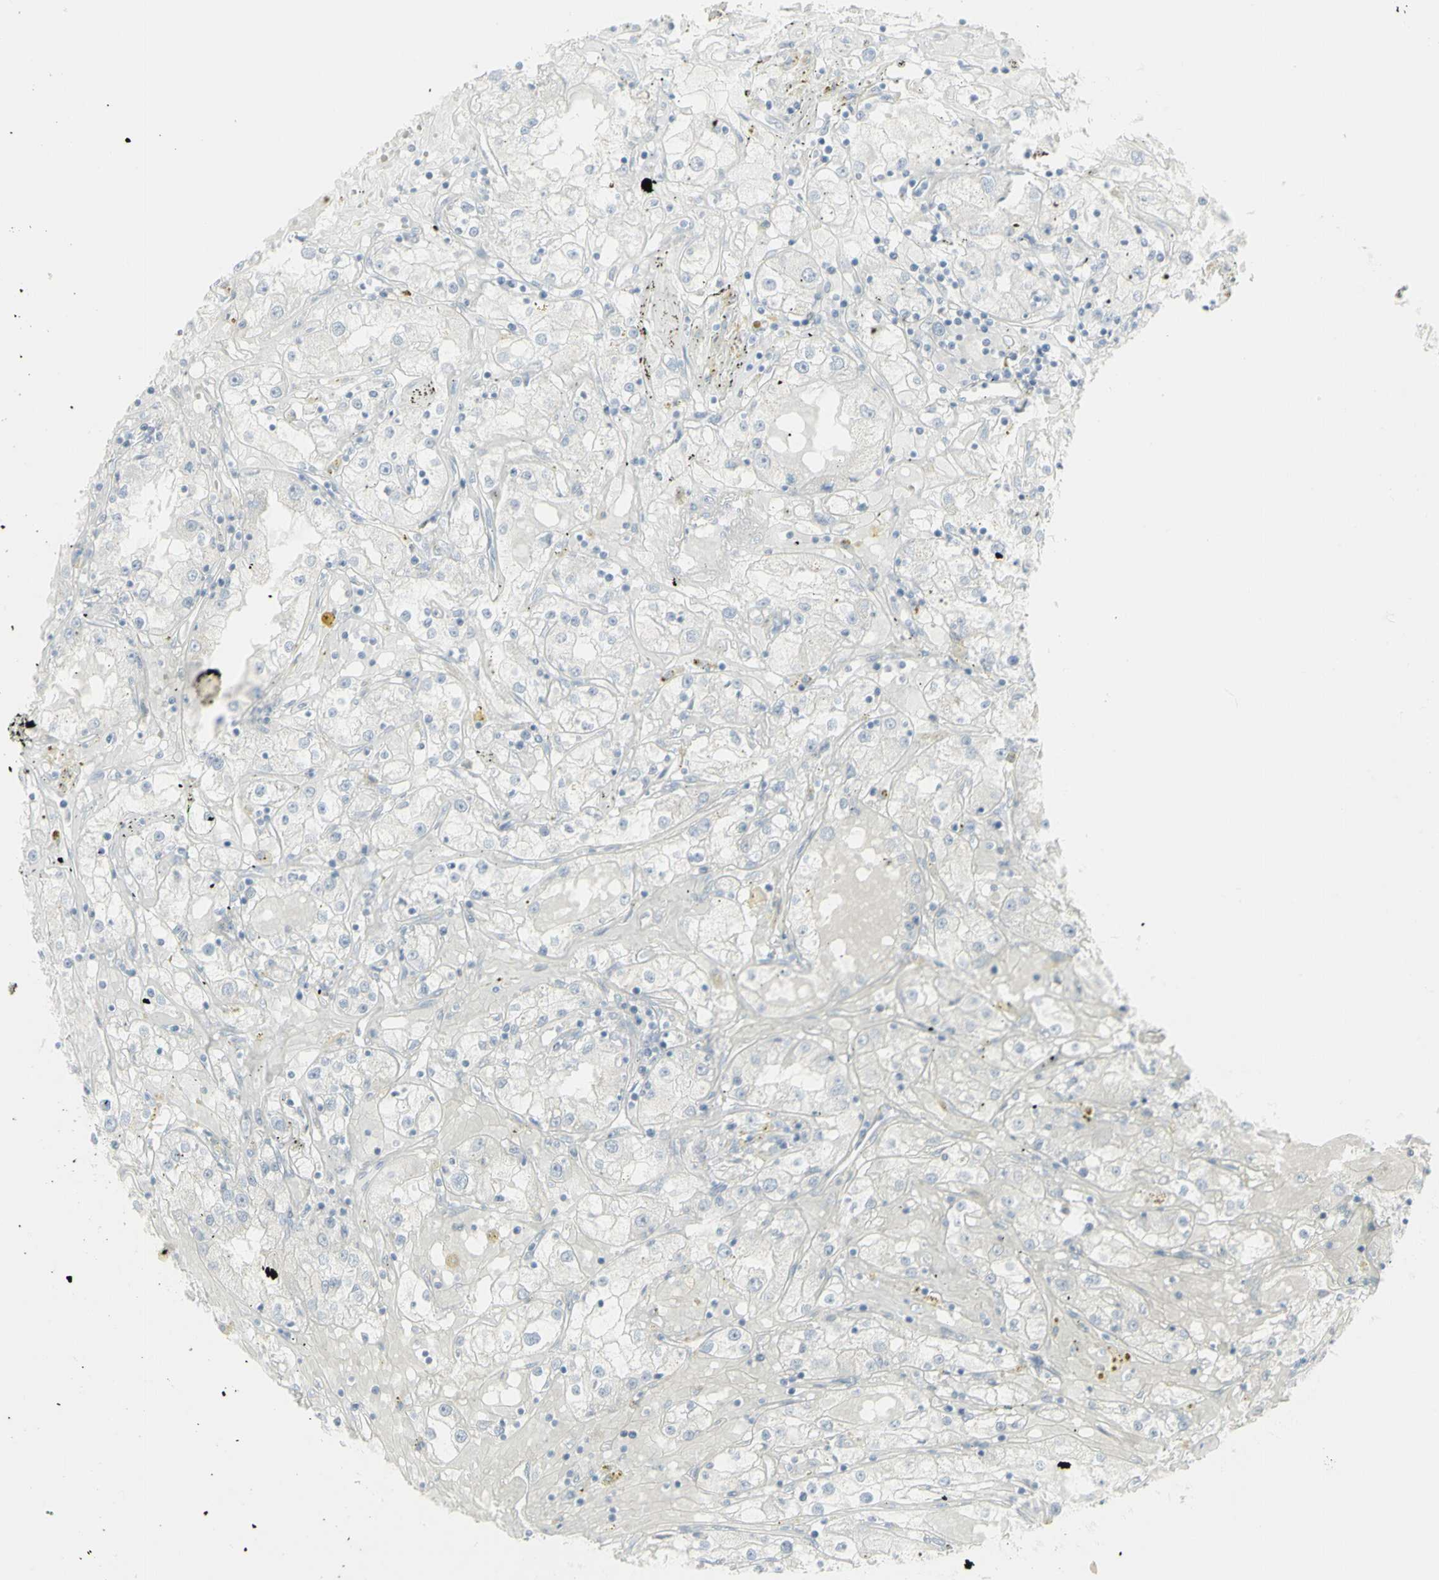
{"staining": {"intensity": "negative", "quantity": "none", "location": "none"}, "tissue": "renal cancer", "cell_type": "Tumor cells", "image_type": "cancer", "snomed": [{"axis": "morphology", "description": "Adenocarcinoma, NOS"}, {"axis": "topography", "description": "Kidney"}], "caption": "Image shows no significant protein staining in tumor cells of renal adenocarcinoma.", "gene": "ENSG00000198211", "patient": {"sex": "male", "age": 56}}